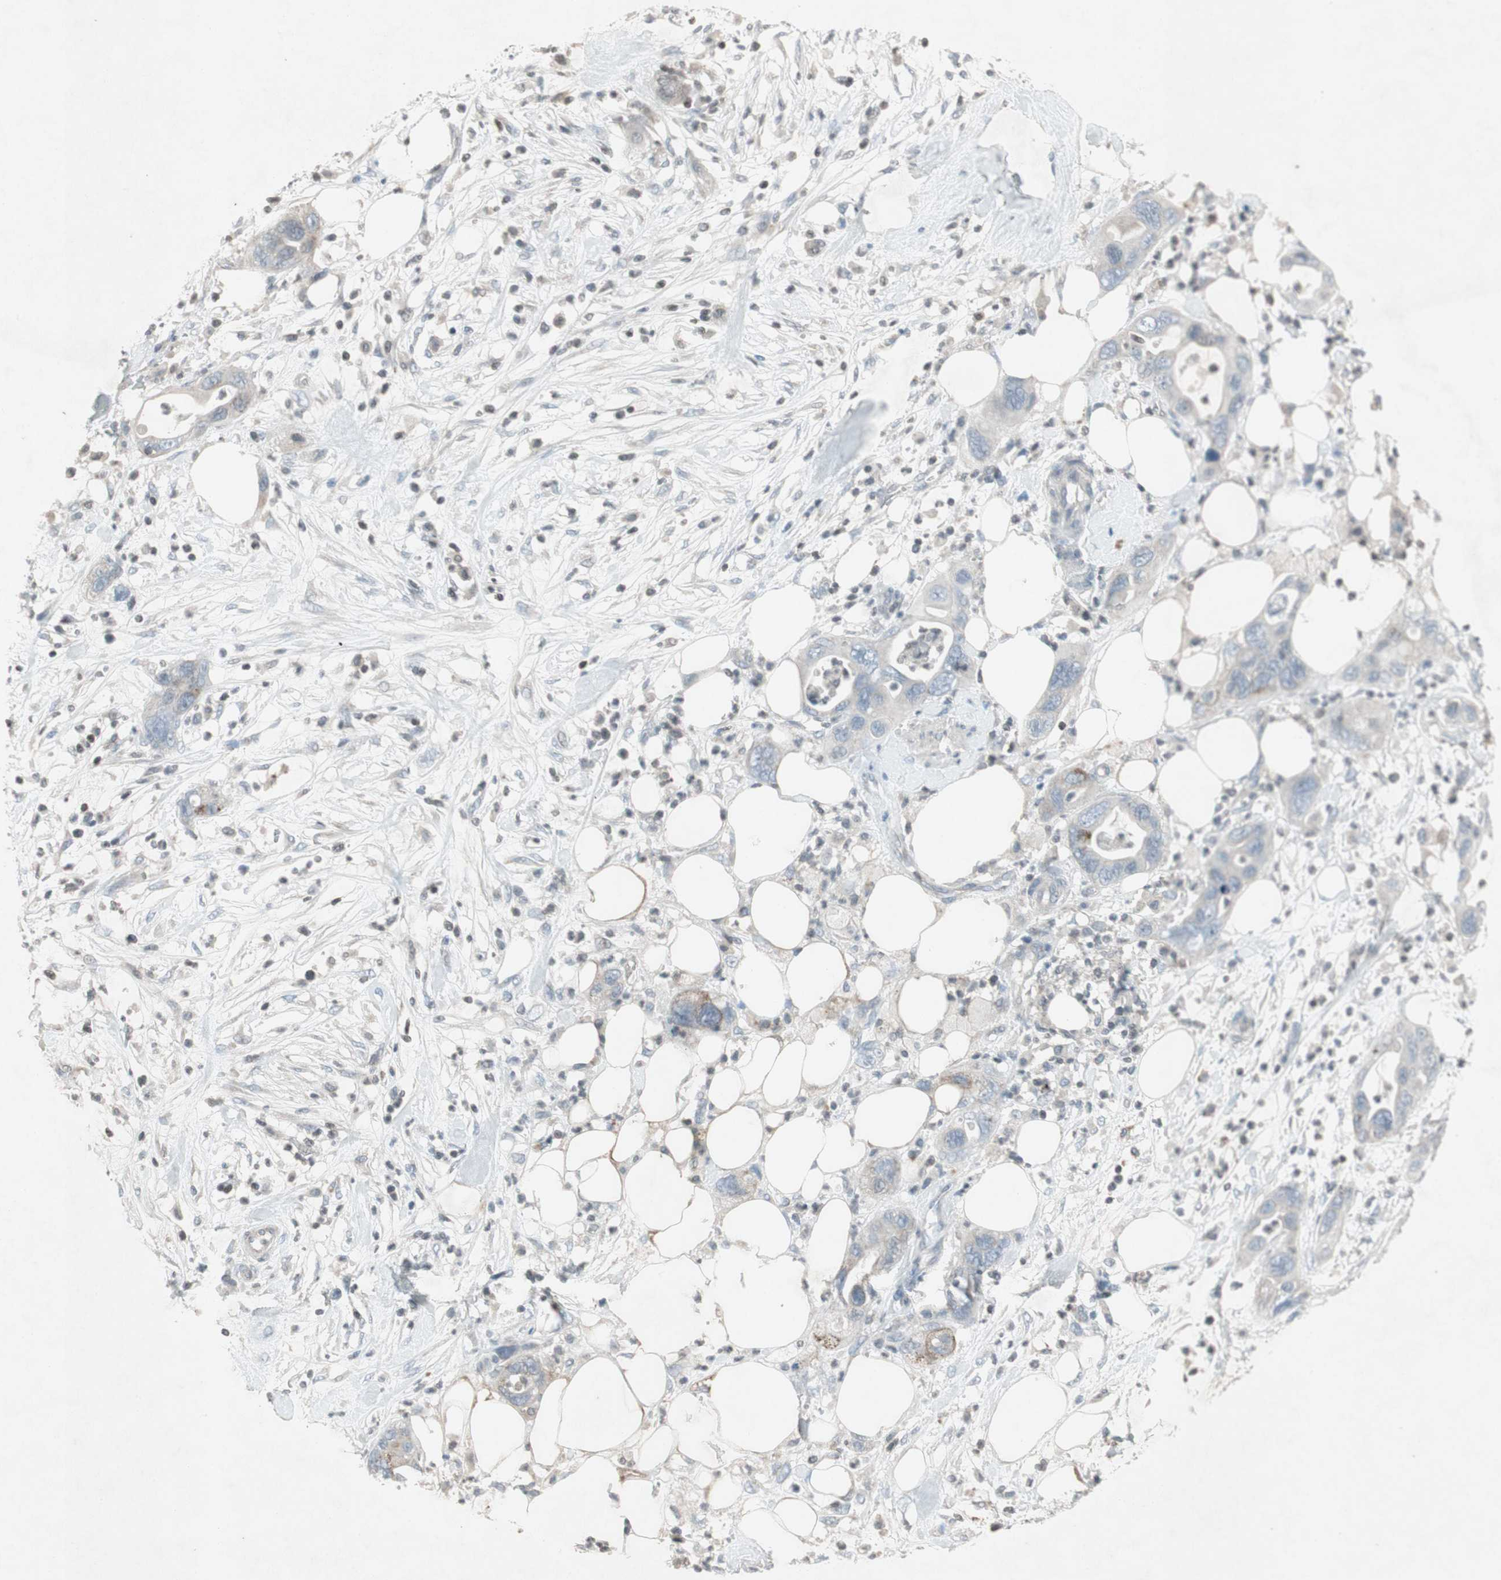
{"staining": {"intensity": "weak", "quantity": "<25%", "location": "cytoplasmic/membranous"}, "tissue": "pancreatic cancer", "cell_type": "Tumor cells", "image_type": "cancer", "snomed": [{"axis": "morphology", "description": "Adenocarcinoma, NOS"}, {"axis": "topography", "description": "Pancreas"}], "caption": "High power microscopy micrograph of an immunohistochemistry (IHC) photomicrograph of pancreatic cancer (adenocarcinoma), revealing no significant positivity in tumor cells.", "gene": "ARG2", "patient": {"sex": "female", "age": 71}}